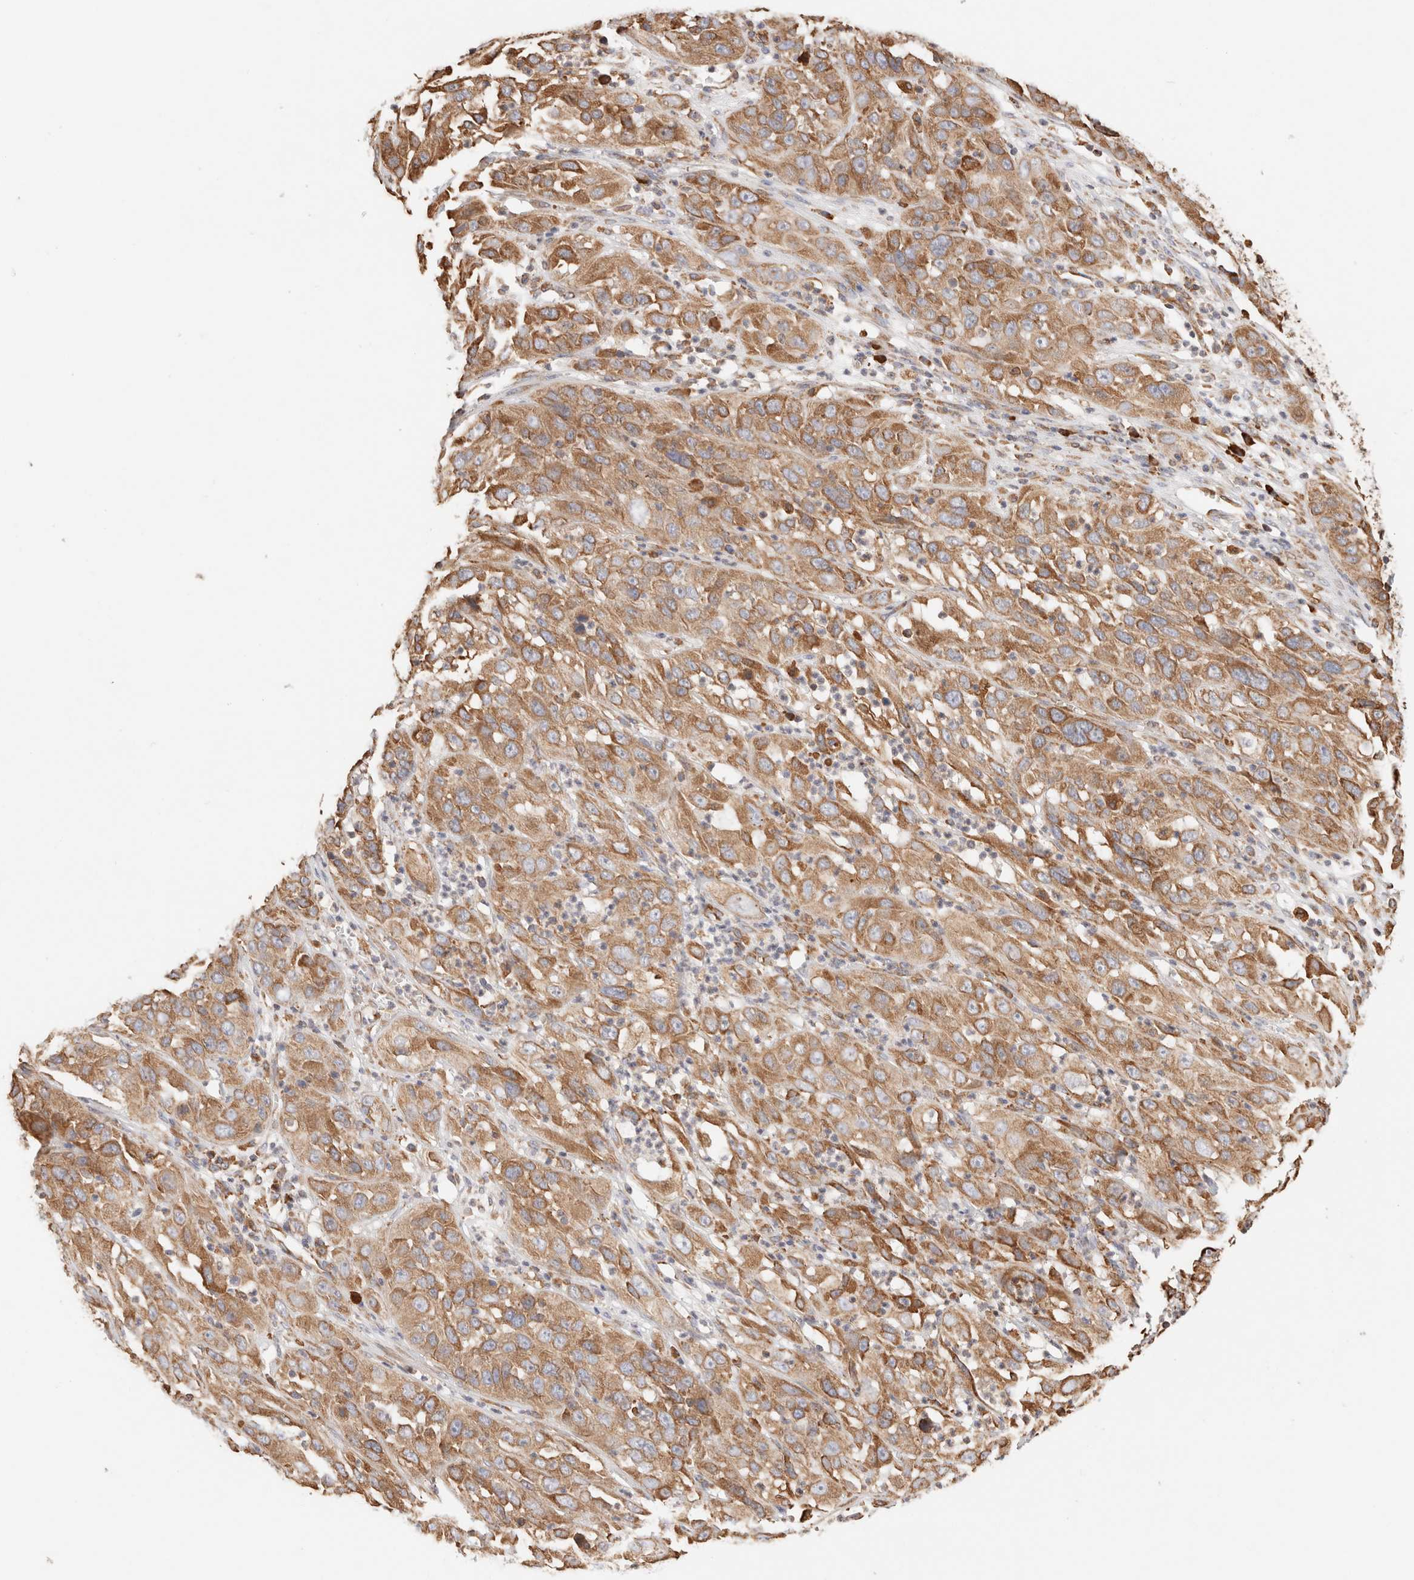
{"staining": {"intensity": "moderate", "quantity": ">75%", "location": "cytoplasmic/membranous"}, "tissue": "cervical cancer", "cell_type": "Tumor cells", "image_type": "cancer", "snomed": [{"axis": "morphology", "description": "Squamous cell carcinoma, NOS"}, {"axis": "topography", "description": "Cervix"}], "caption": "This is an image of IHC staining of cervical cancer, which shows moderate positivity in the cytoplasmic/membranous of tumor cells.", "gene": "FER", "patient": {"sex": "female", "age": 32}}